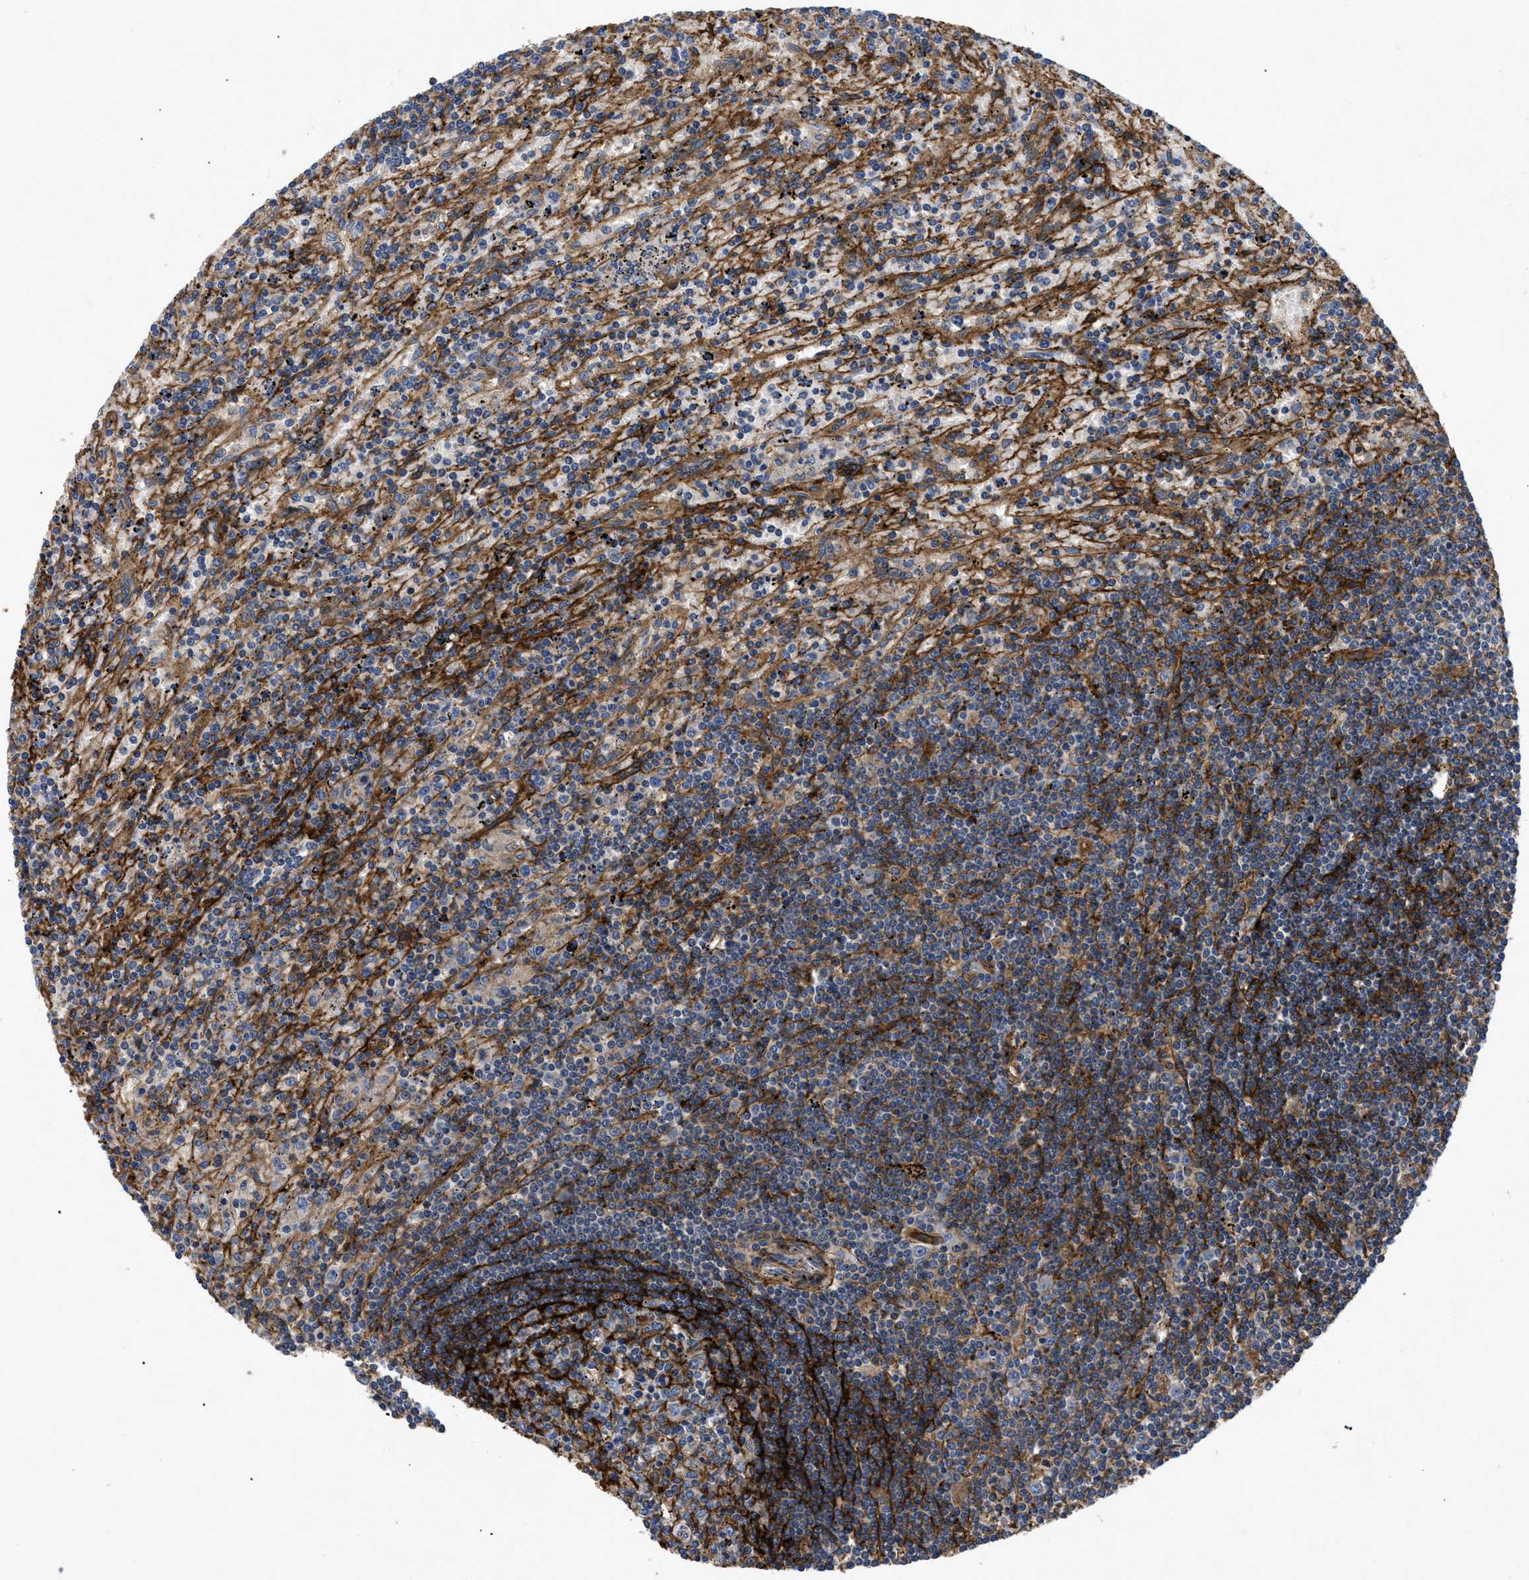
{"staining": {"intensity": "moderate", "quantity": "<25%", "location": "cytoplasmic/membranous"}, "tissue": "lymphoma", "cell_type": "Tumor cells", "image_type": "cancer", "snomed": [{"axis": "morphology", "description": "Malignant lymphoma, non-Hodgkin's type, Low grade"}, {"axis": "topography", "description": "Spleen"}], "caption": "Human low-grade malignant lymphoma, non-Hodgkin's type stained with a protein marker demonstrates moderate staining in tumor cells.", "gene": "NT5E", "patient": {"sex": "male", "age": 76}}